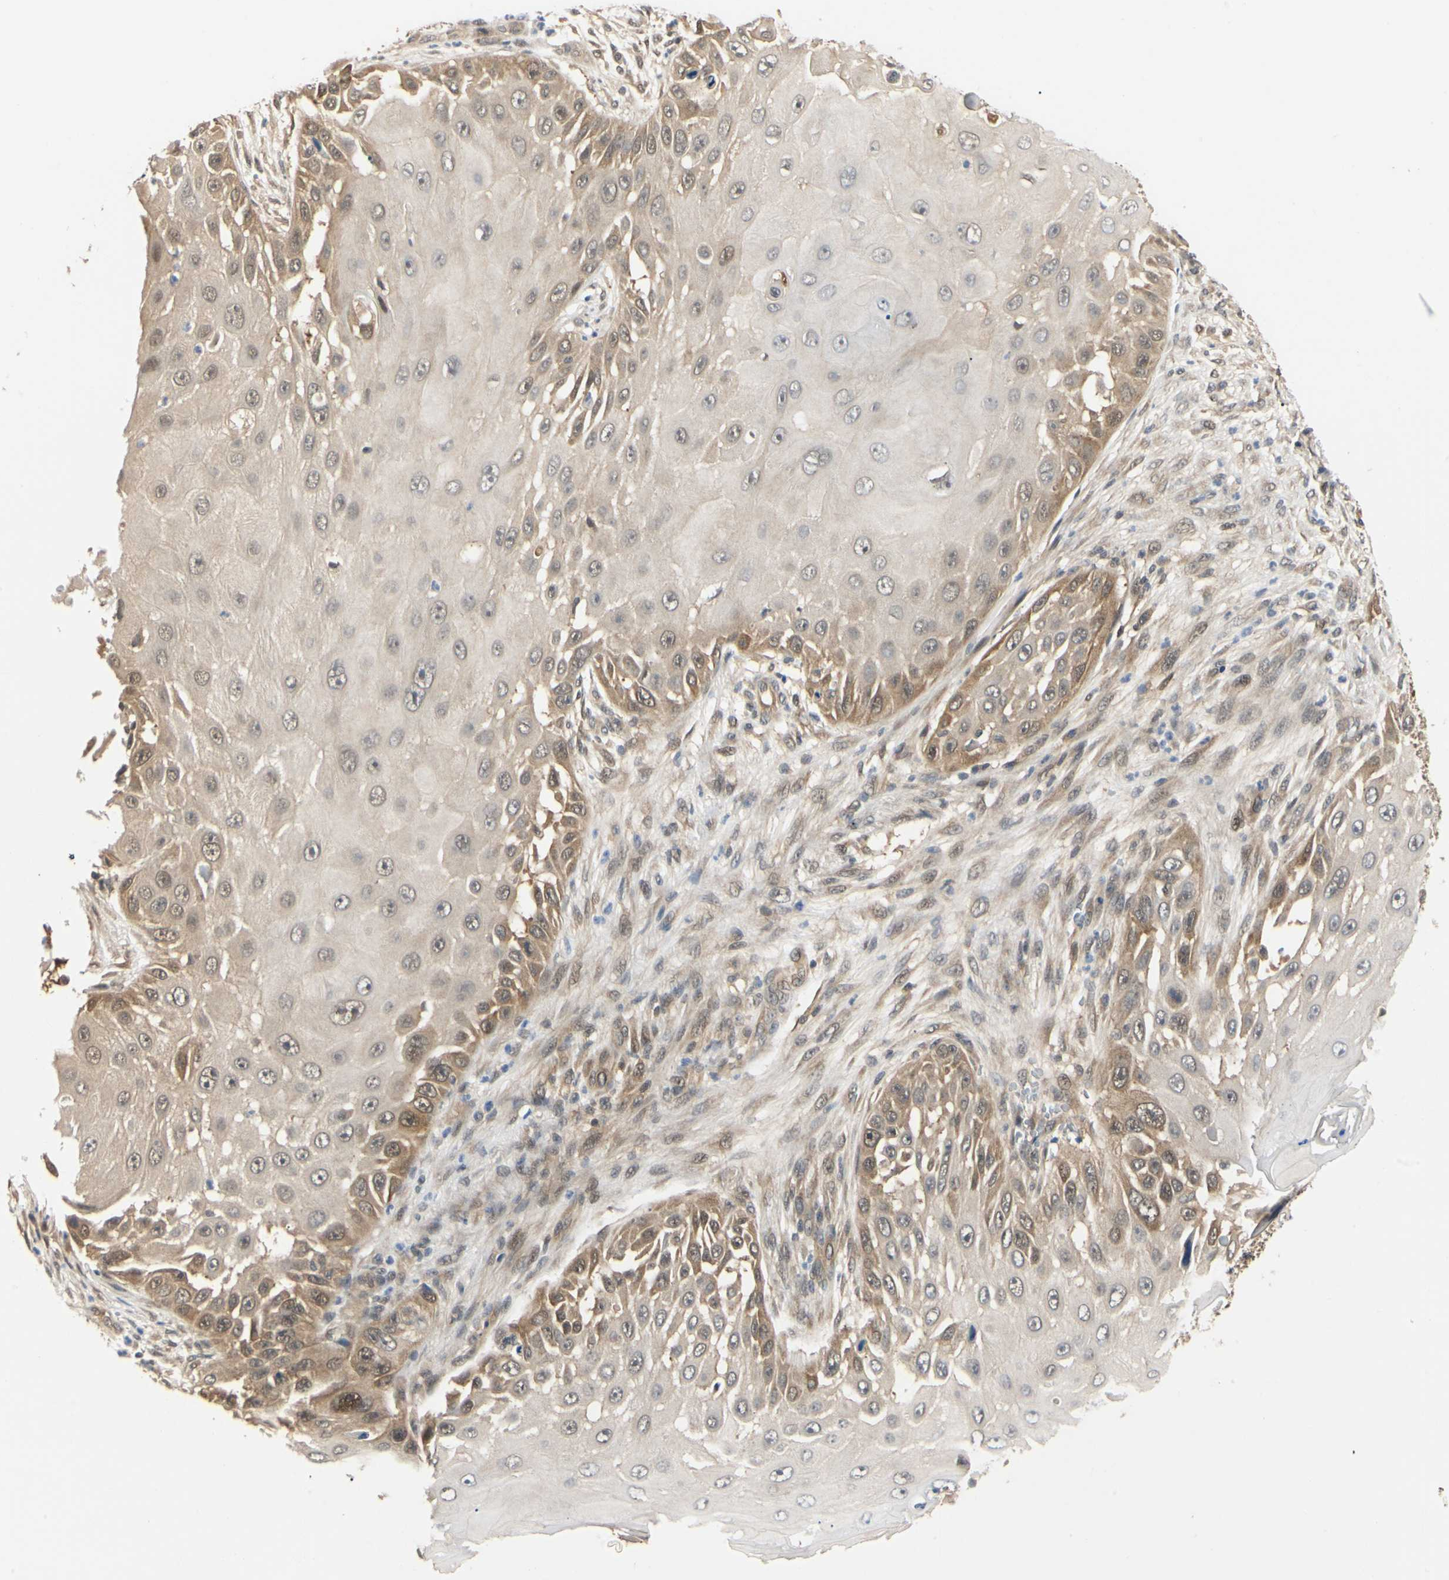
{"staining": {"intensity": "moderate", "quantity": "25%-75%", "location": "cytoplasmic/membranous,nuclear"}, "tissue": "skin cancer", "cell_type": "Tumor cells", "image_type": "cancer", "snomed": [{"axis": "morphology", "description": "Squamous cell carcinoma, NOS"}, {"axis": "topography", "description": "Skin"}], "caption": "Immunohistochemistry (IHC) (DAB (3,3'-diaminobenzidine)) staining of human skin squamous cell carcinoma reveals moderate cytoplasmic/membranous and nuclear protein expression in approximately 25%-75% of tumor cells.", "gene": "UBE2Z", "patient": {"sex": "female", "age": 44}}